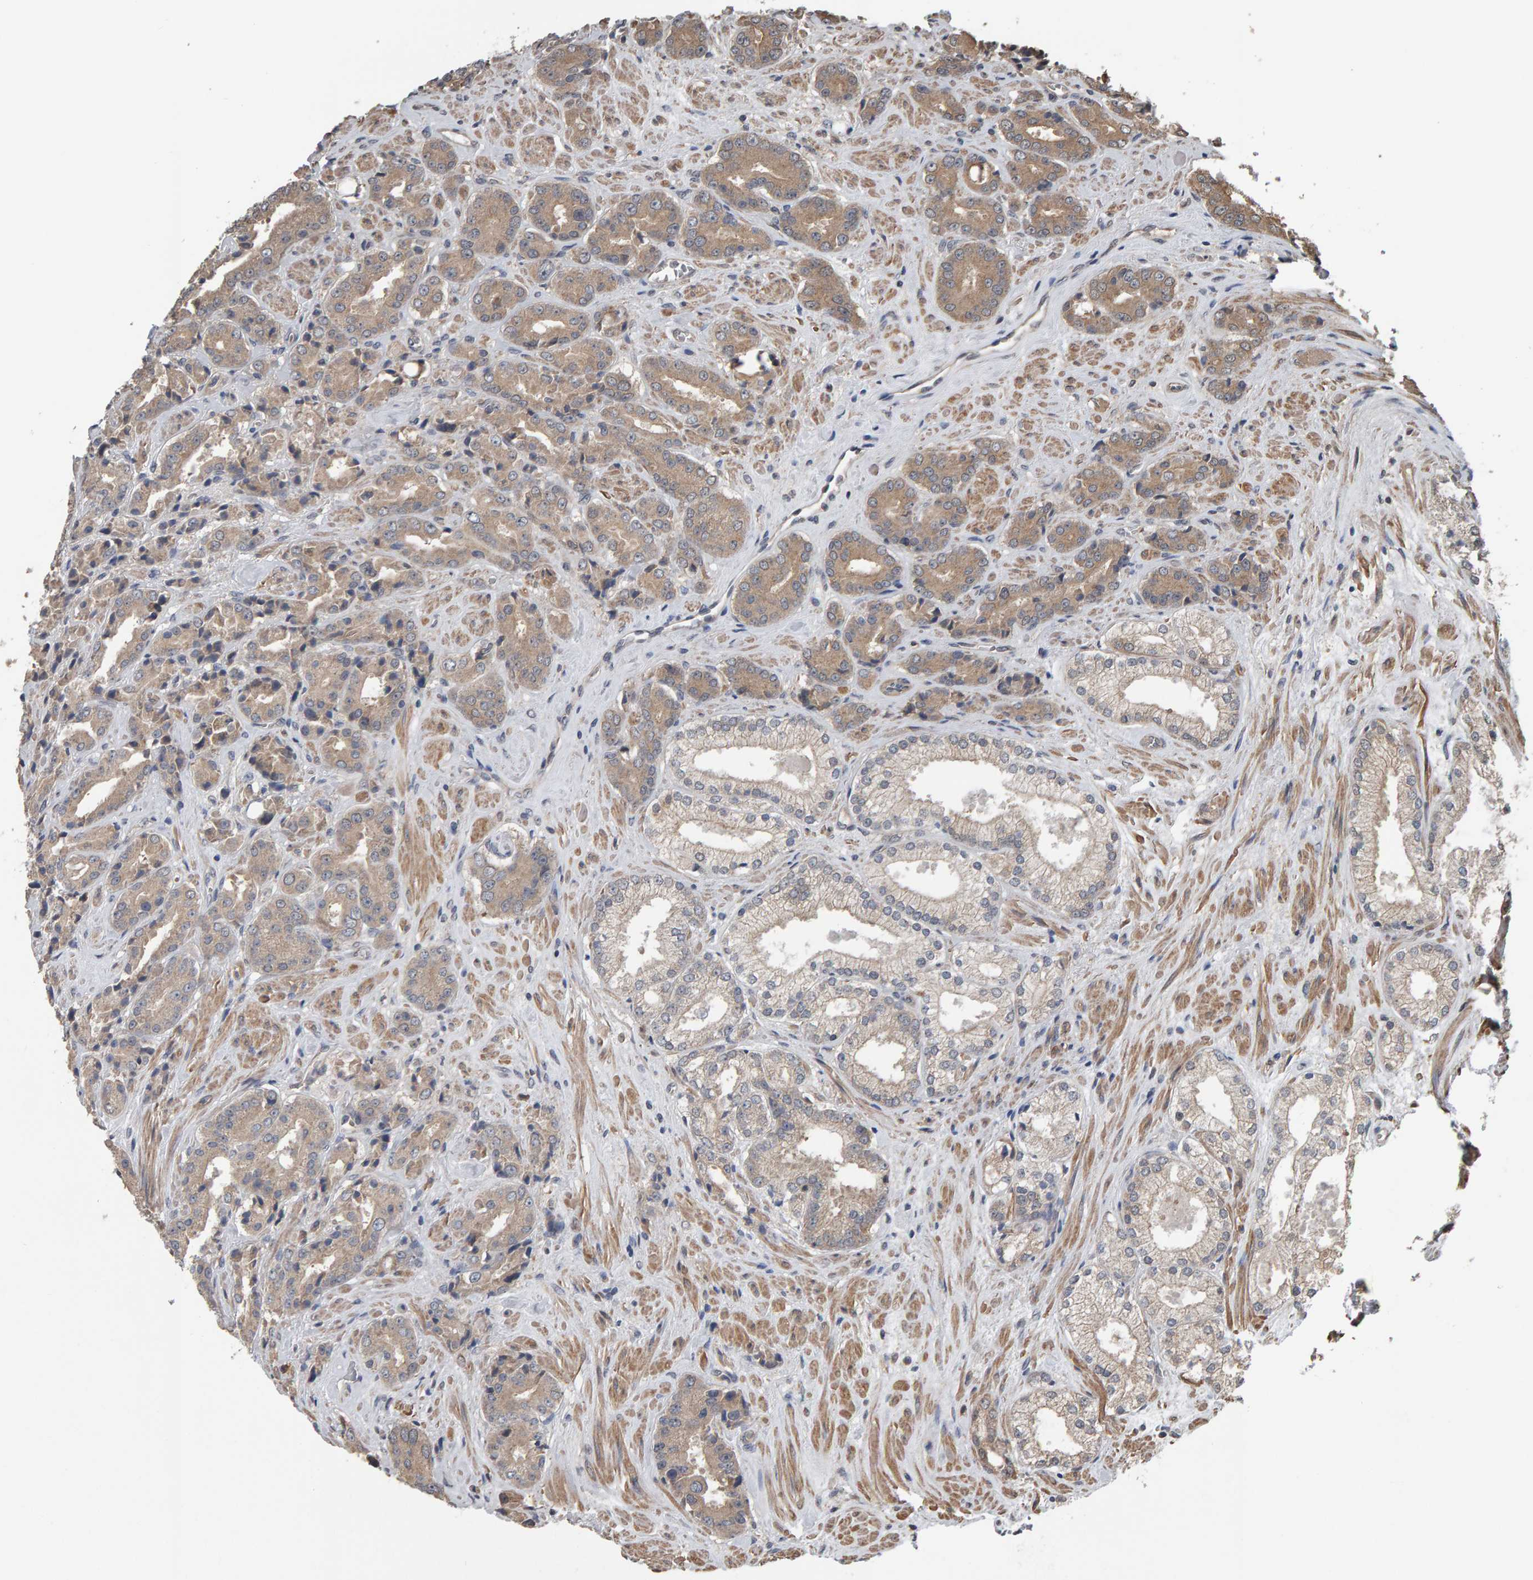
{"staining": {"intensity": "weak", "quantity": ">75%", "location": "cytoplasmic/membranous"}, "tissue": "prostate cancer", "cell_type": "Tumor cells", "image_type": "cancer", "snomed": [{"axis": "morphology", "description": "Adenocarcinoma, High grade"}, {"axis": "topography", "description": "Prostate"}], "caption": "The immunohistochemical stain labels weak cytoplasmic/membranous expression in tumor cells of prostate high-grade adenocarcinoma tissue.", "gene": "COASY", "patient": {"sex": "male", "age": 71}}